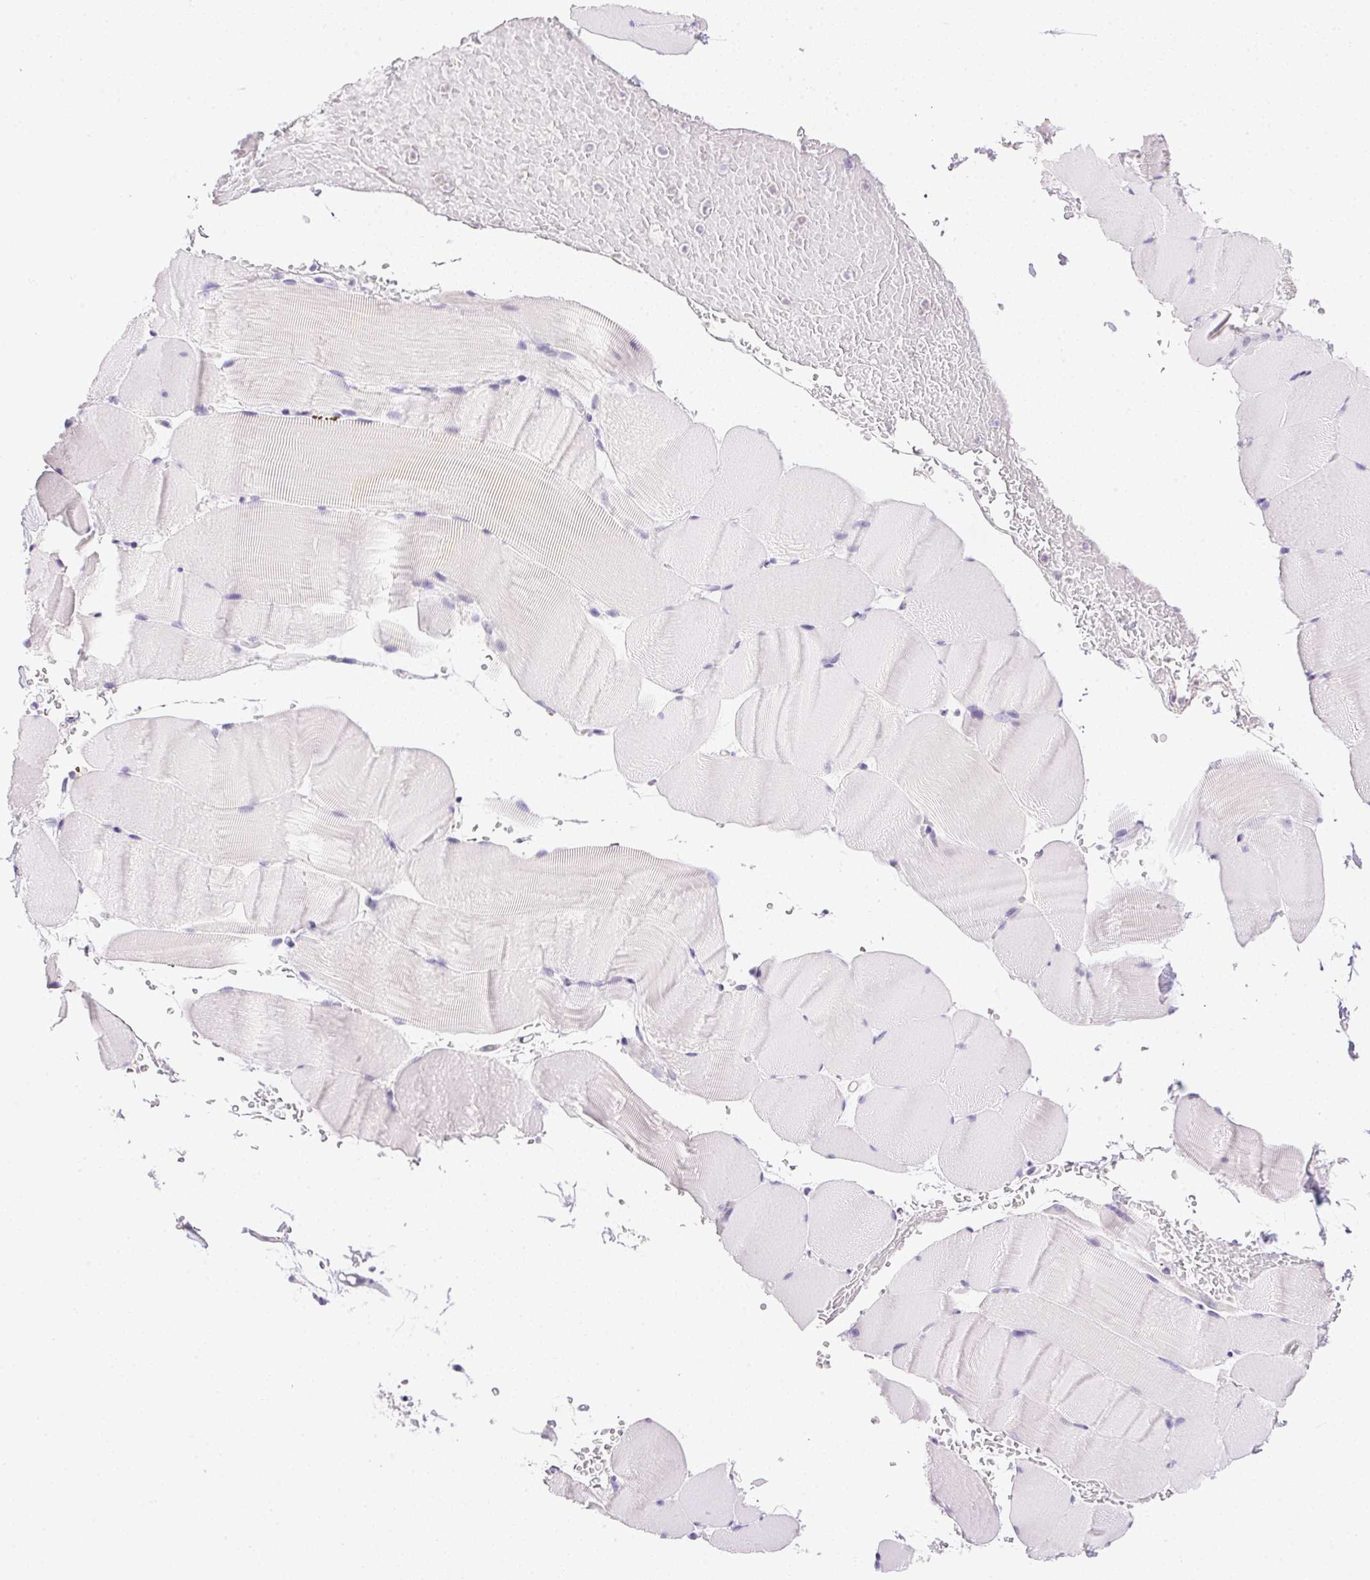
{"staining": {"intensity": "negative", "quantity": "none", "location": "none"}, "tissue": "skeletal muscle", "cell_type": "Myocytes", "image_type": "normal", "snomed": [{"axis": "morphology", "description": "Normal tissue, NOS"}, {"axis": "topography", "description": "Skeletal muscle"}], "caption": "The micrograph displays no staining of myocytes in unremarkable skeletal muscle.", "gene": "ATP6V0A4", "patient": {"sex": "female", "age": 37}}